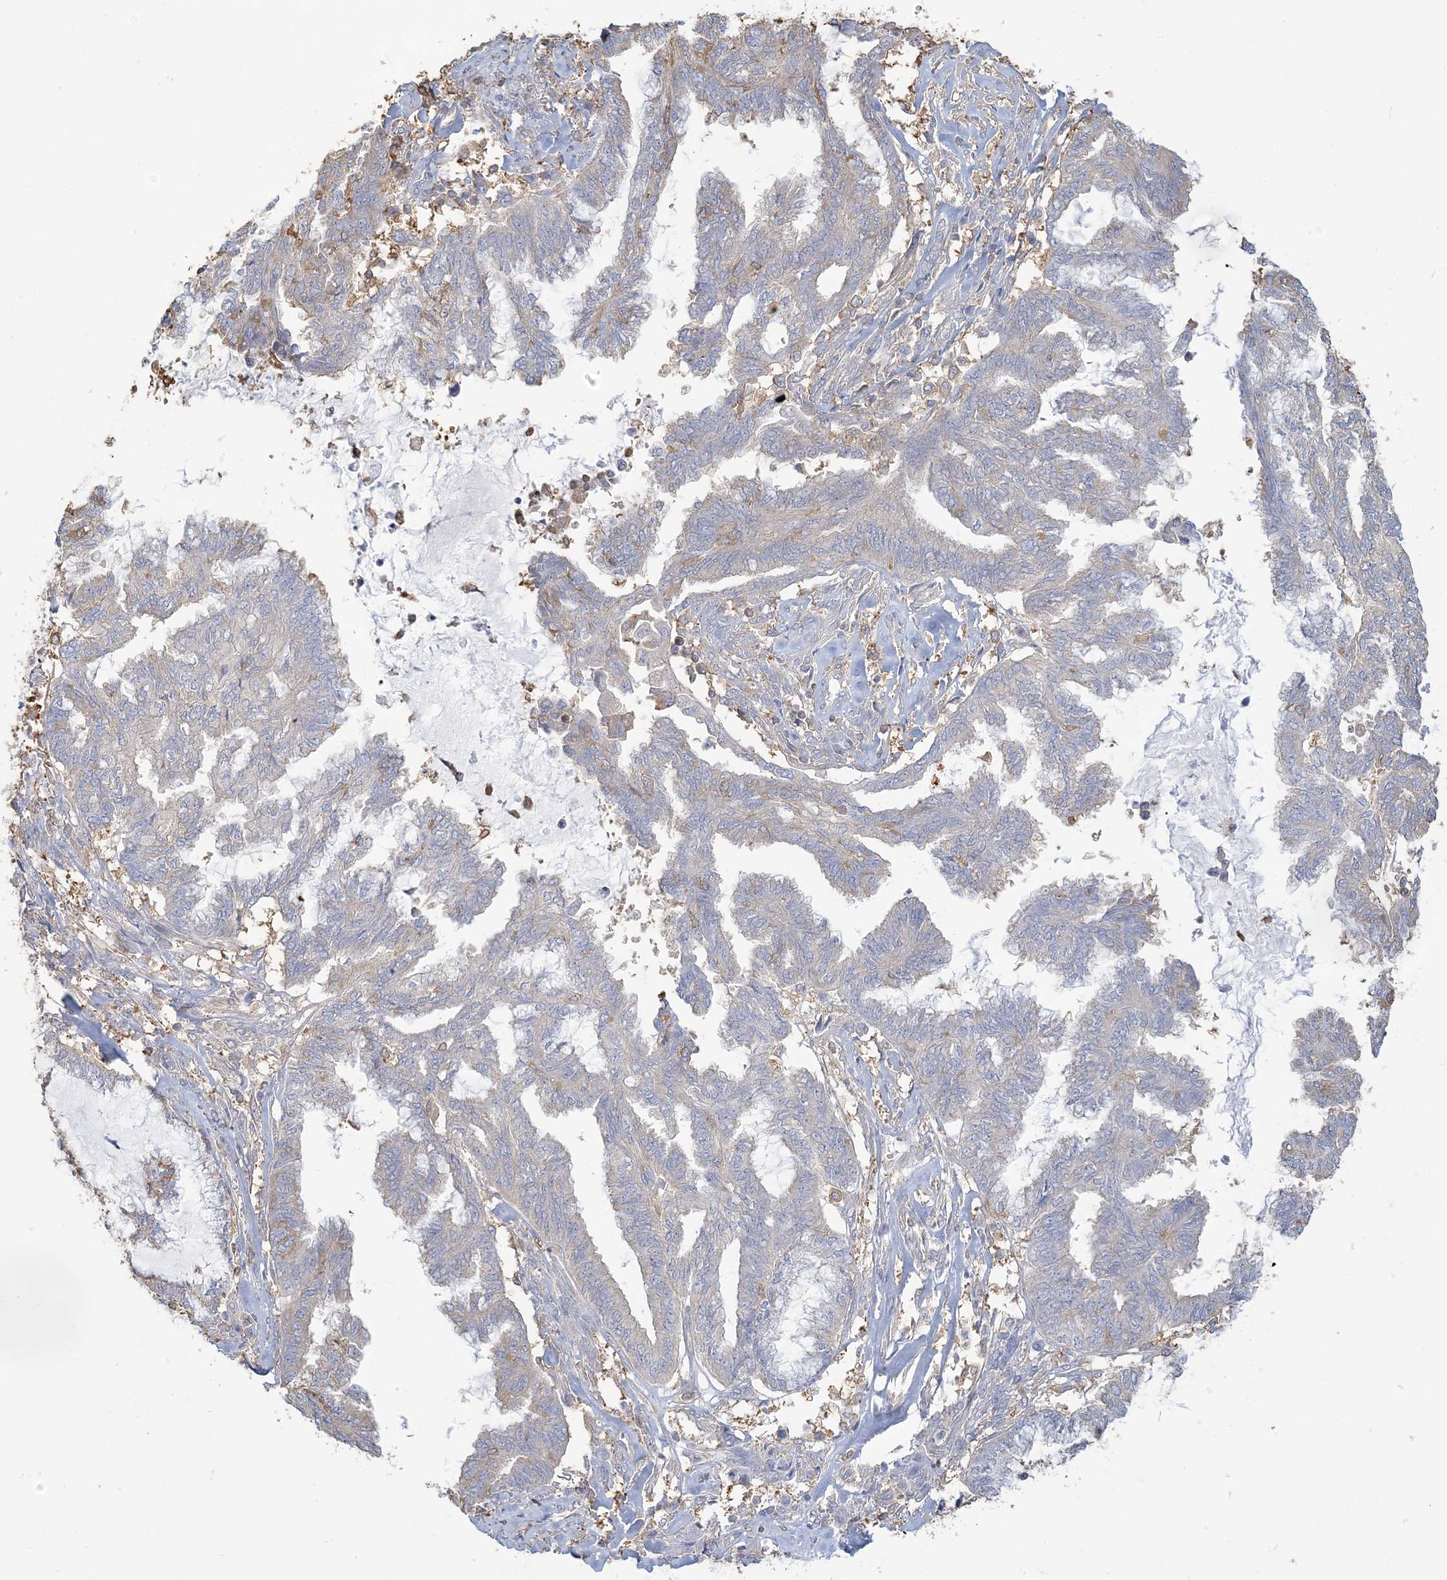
{"staining": {"intensity": "negative", "quantity": "none", "location": "none"}, "tissue": "endometrial cancer", "cell_type": "Tumor cells", "image_type": "cancer", "snomed": [{"axis": "morphology", "description": "Adenocarcinoma, NOS"}, {"axis": "topography", "description": "Endometrium"}], "caption": "An immunohistochemistry histopathology image of endometrial cancer (adenocarcinoma) is shown. There is no staining in tumor cells of endometrial cancer (adenocarcinoma).", "gene": "ANKS1A", "patient": {"sex": "female", "age": 86}}